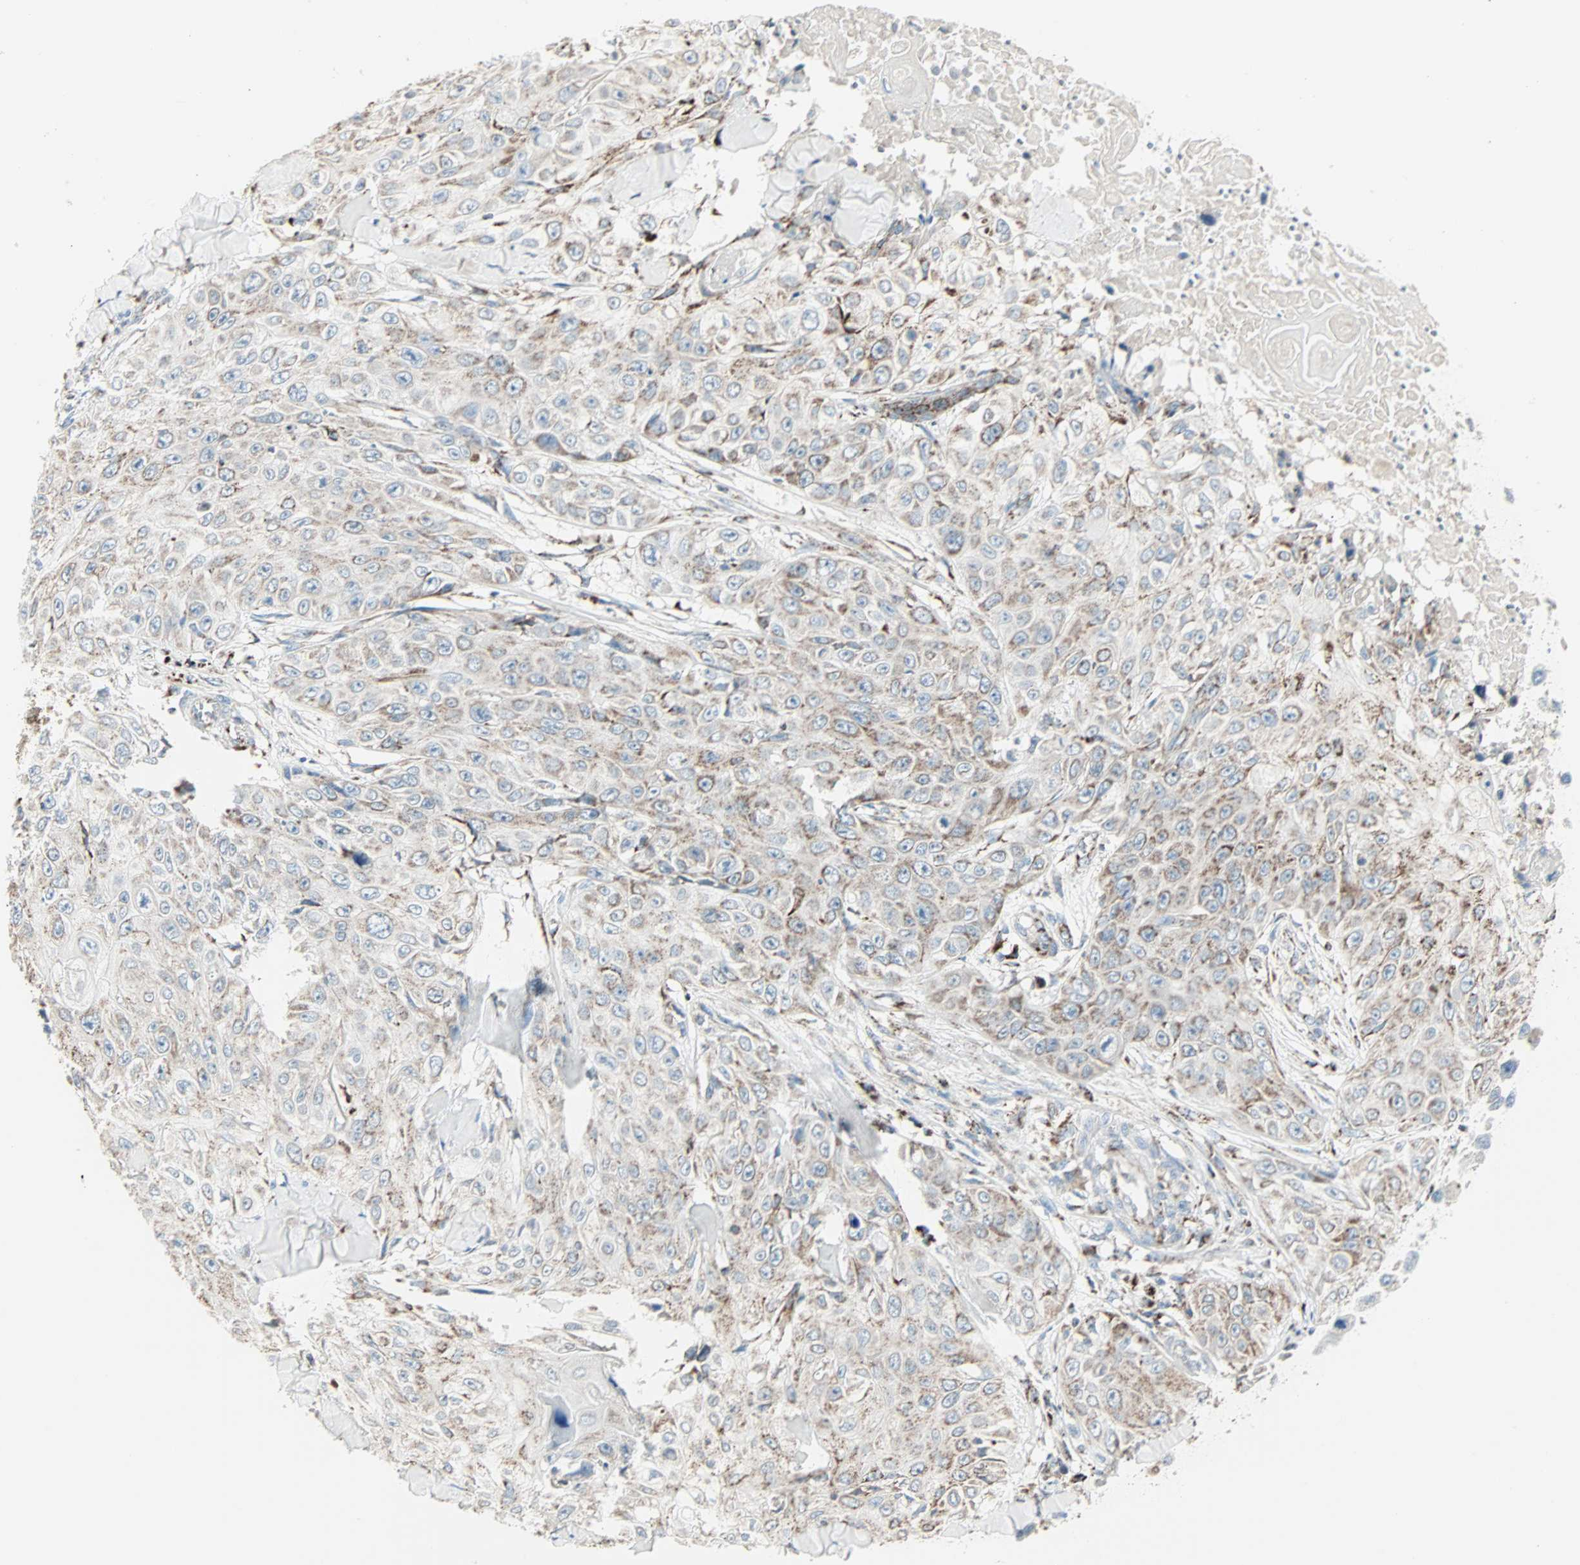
{"staining": {"intensity": "moderate", "quantity": ">75%", "location": "cytoplasmic/membranous"}, "tissue": "skin cancer", "cell_type": "Tumor cells", "image_type": "cancer", "snomed": [{"axis": "morphology", "description": "Squamous cell carcinoma, NOS"}, {"axis": "topography", "description": "Skin"}], "caption": "Skin cancer stained with a brown dye reveals moderate cytoplasmic/membranous positive staining in about >75% of tumor cells.", "gene": "IDH2", "patient": {"sex": "male", "age": 86}}